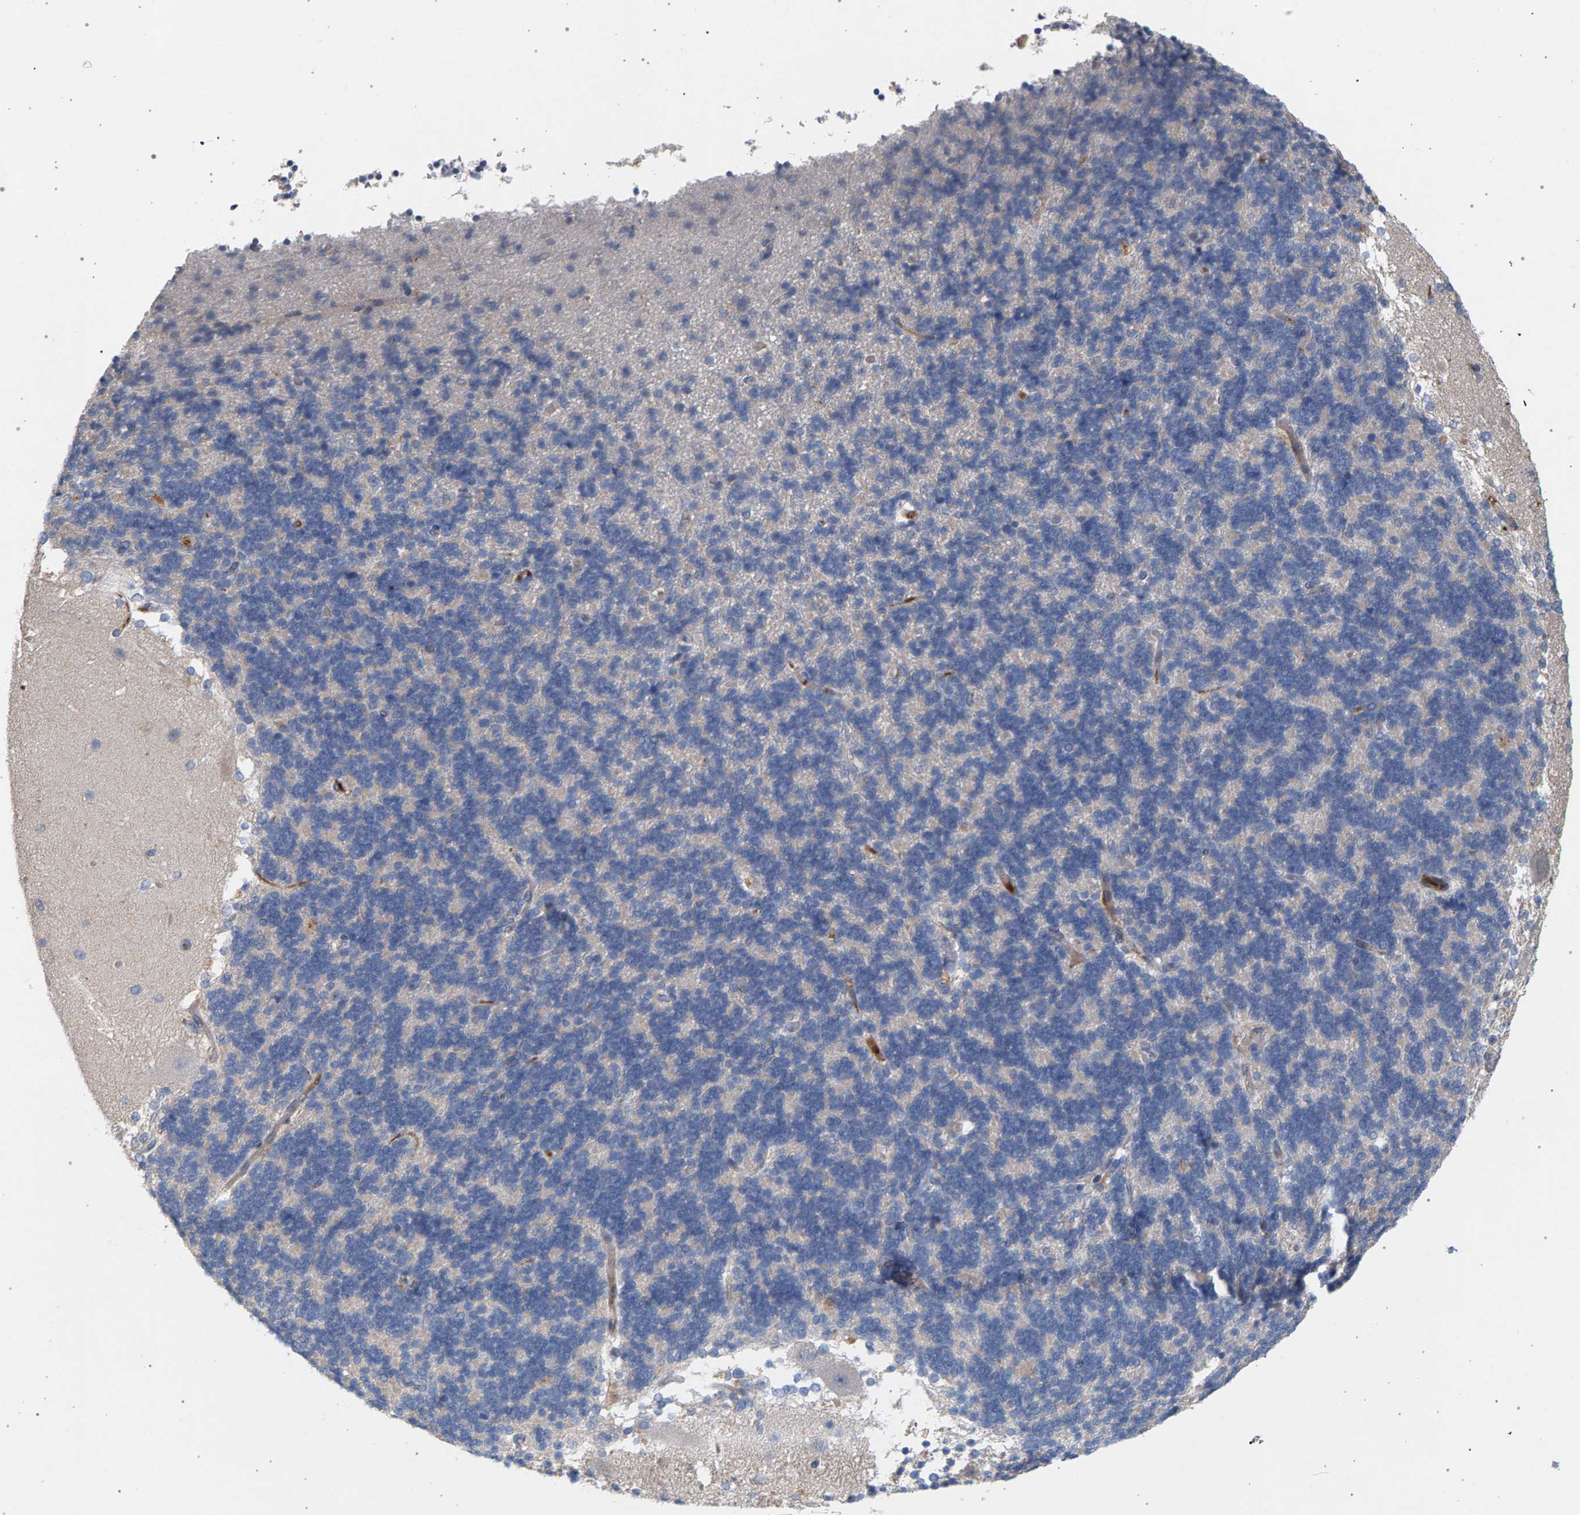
{"staining": {"intensity": "negative", "quantity": "none", "location": "none"}, "tissue": "cerebellum", "cell_type": "Cells in granular layer", "image_type": "normal", "snomed": [{"axis": "morphology", "description": "Normal tissue, NOS"}, {"axis": "topography", "description": "Cerebellum"}], "caption": "A photomicrograph of cerebellum stained for a protein displays no brown staining in cells in granular layer. (DAB (3,3'-diaminobenzidine) IHC visualized using brightfield microscopy, high magnification).", "gene": "MAMDC2", "patient": {"sex": "female", "age": 19}}